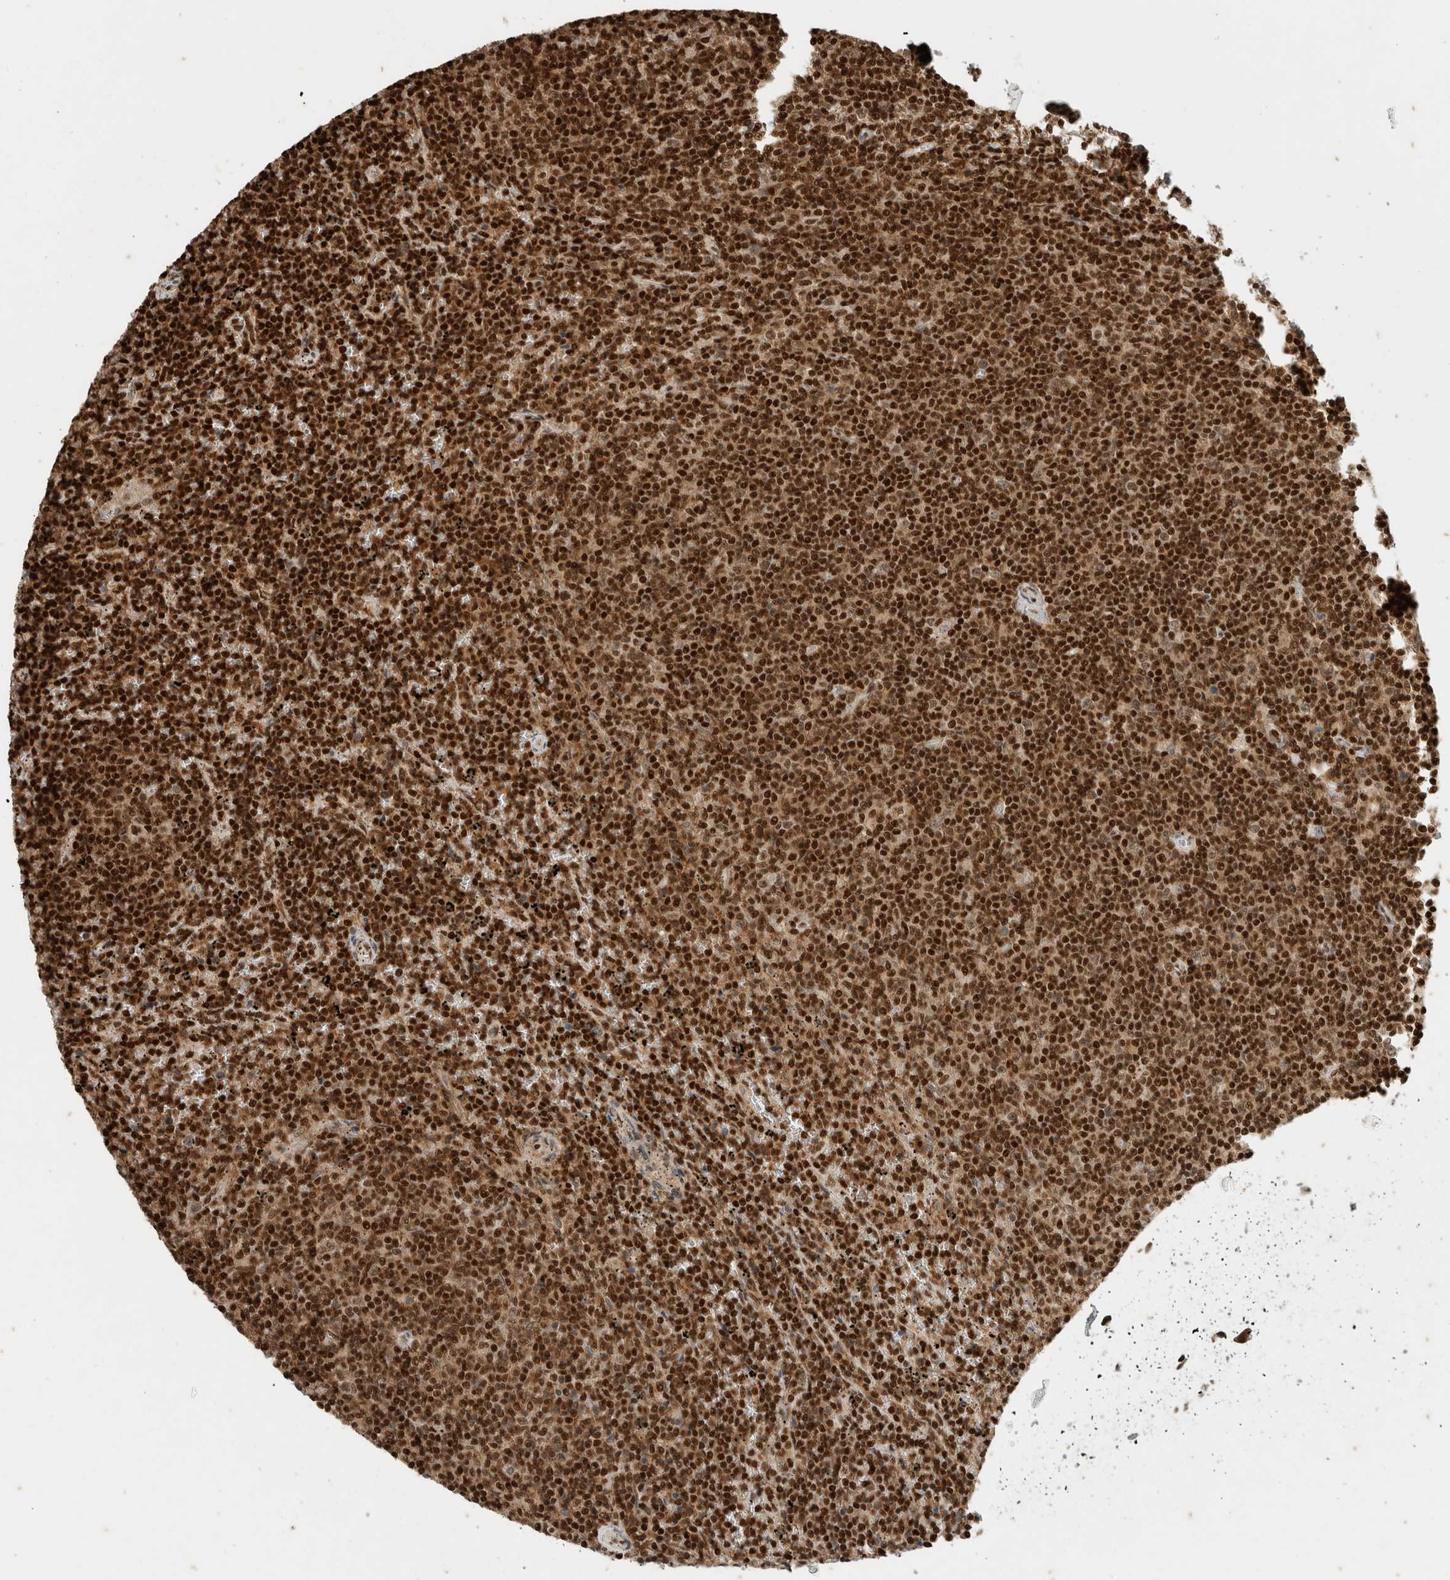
{"staining": {"intensity": "strong", "quantity": ">75%", "location": "nuclear"}, "tissue": "lymphoma", "cell_type": "Tumor cells", "image_type": "cancer", "snomed": [{"axis": "morphology", "description": "Malignant lymphoma, non-Hodgkin's type, Low grade"}, {"axis": "topography", "description": "Spleen"}], "caption": "Human low-grade malignant lymphoma, non-Hodgkin's type stained with a protein marker demonstrates strong staining in tumor cells.", "gene": "SNRNP40", "patient": {"sex": "female", "age": 50}}